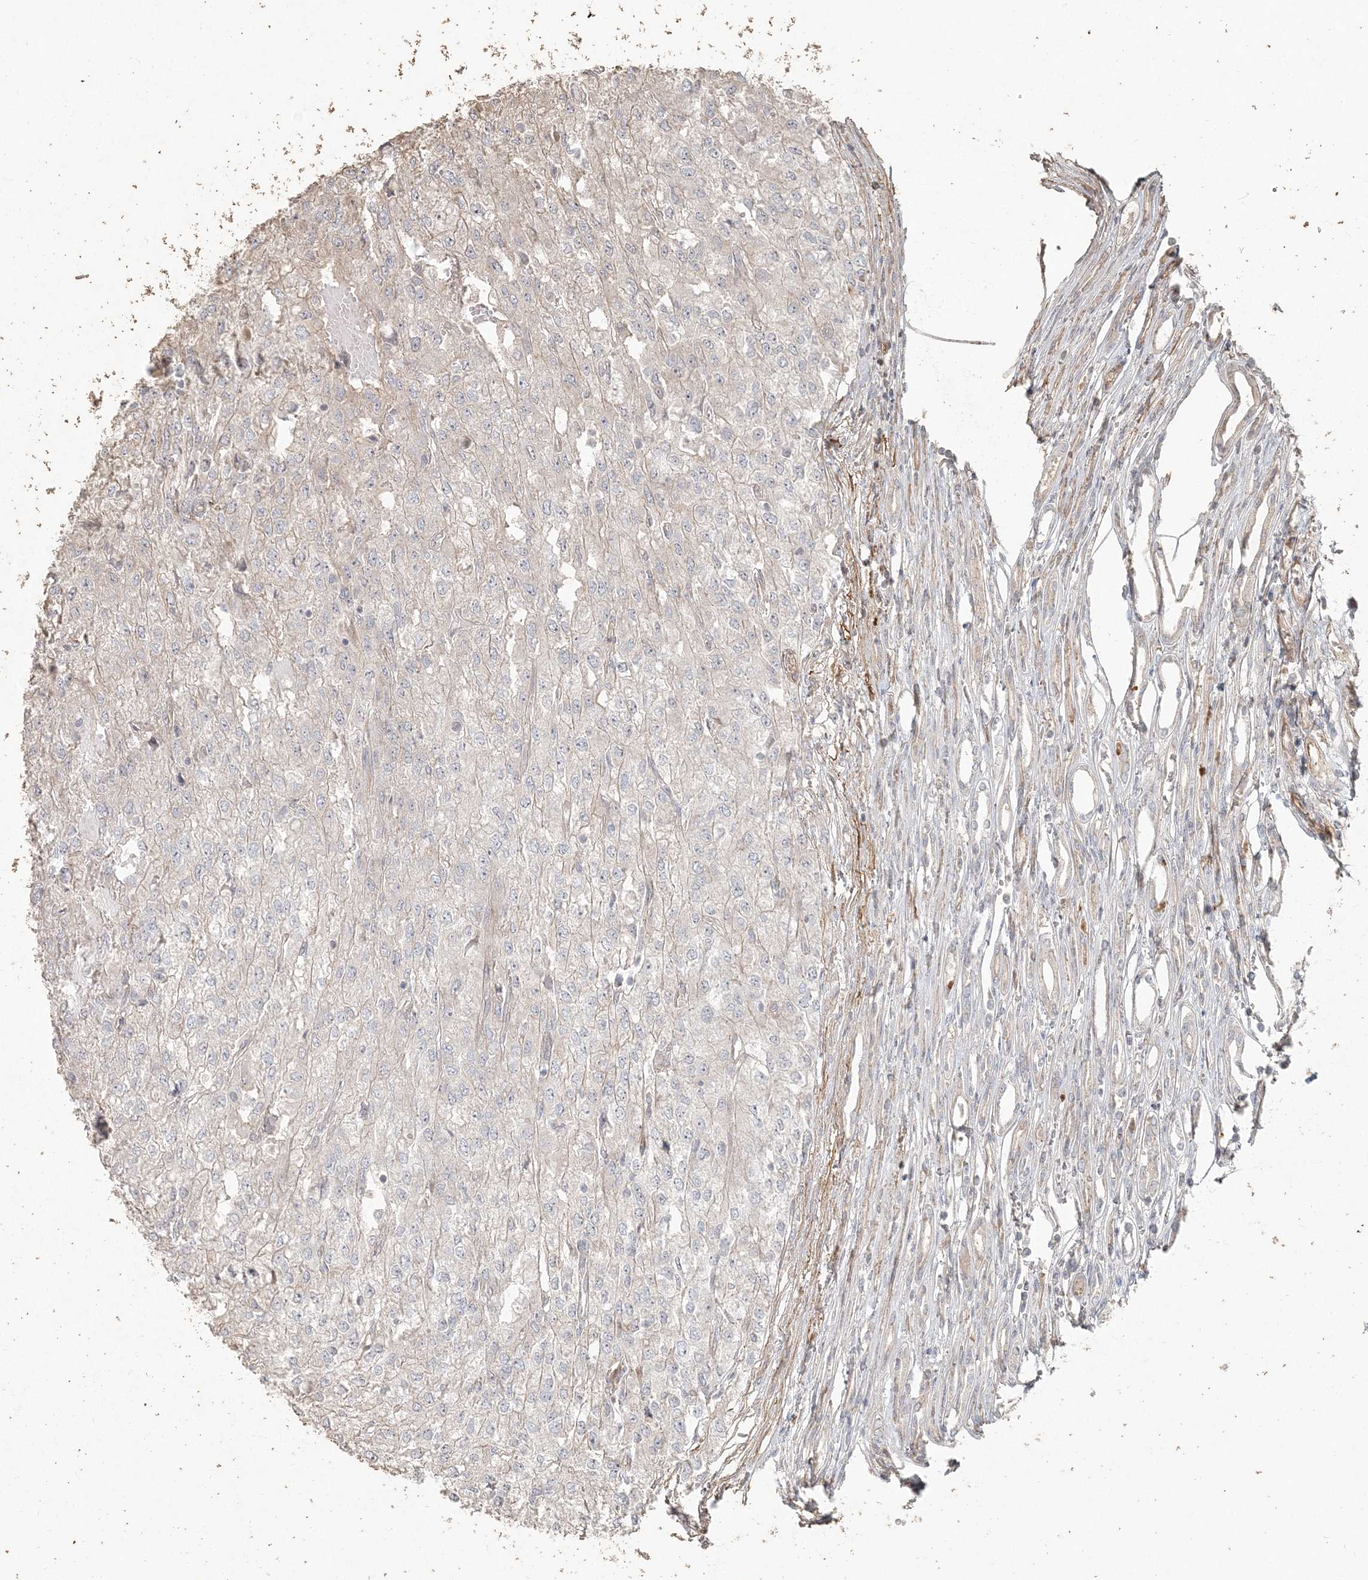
{"staining": {"intensity": "negative", "quantity": "none", "location": "none"}, "tissue": "renal cancer", "cell_type": "Tumor cells", "image_type": "cancer", "snomed": [{"axis": "morphology", "description": "Adenocarcinoma, NOS"}, {"axis": "topography", "description": "Kidney"}], "caption": "This image is of renal adenocarcinoma stained with immunohistochemistry to label a protein in brown with the nuclei are counter-stained blue. There is no expression in tumor cells.", "gene": "RNF145", "patient": {"sex": "female", "age": 54}}